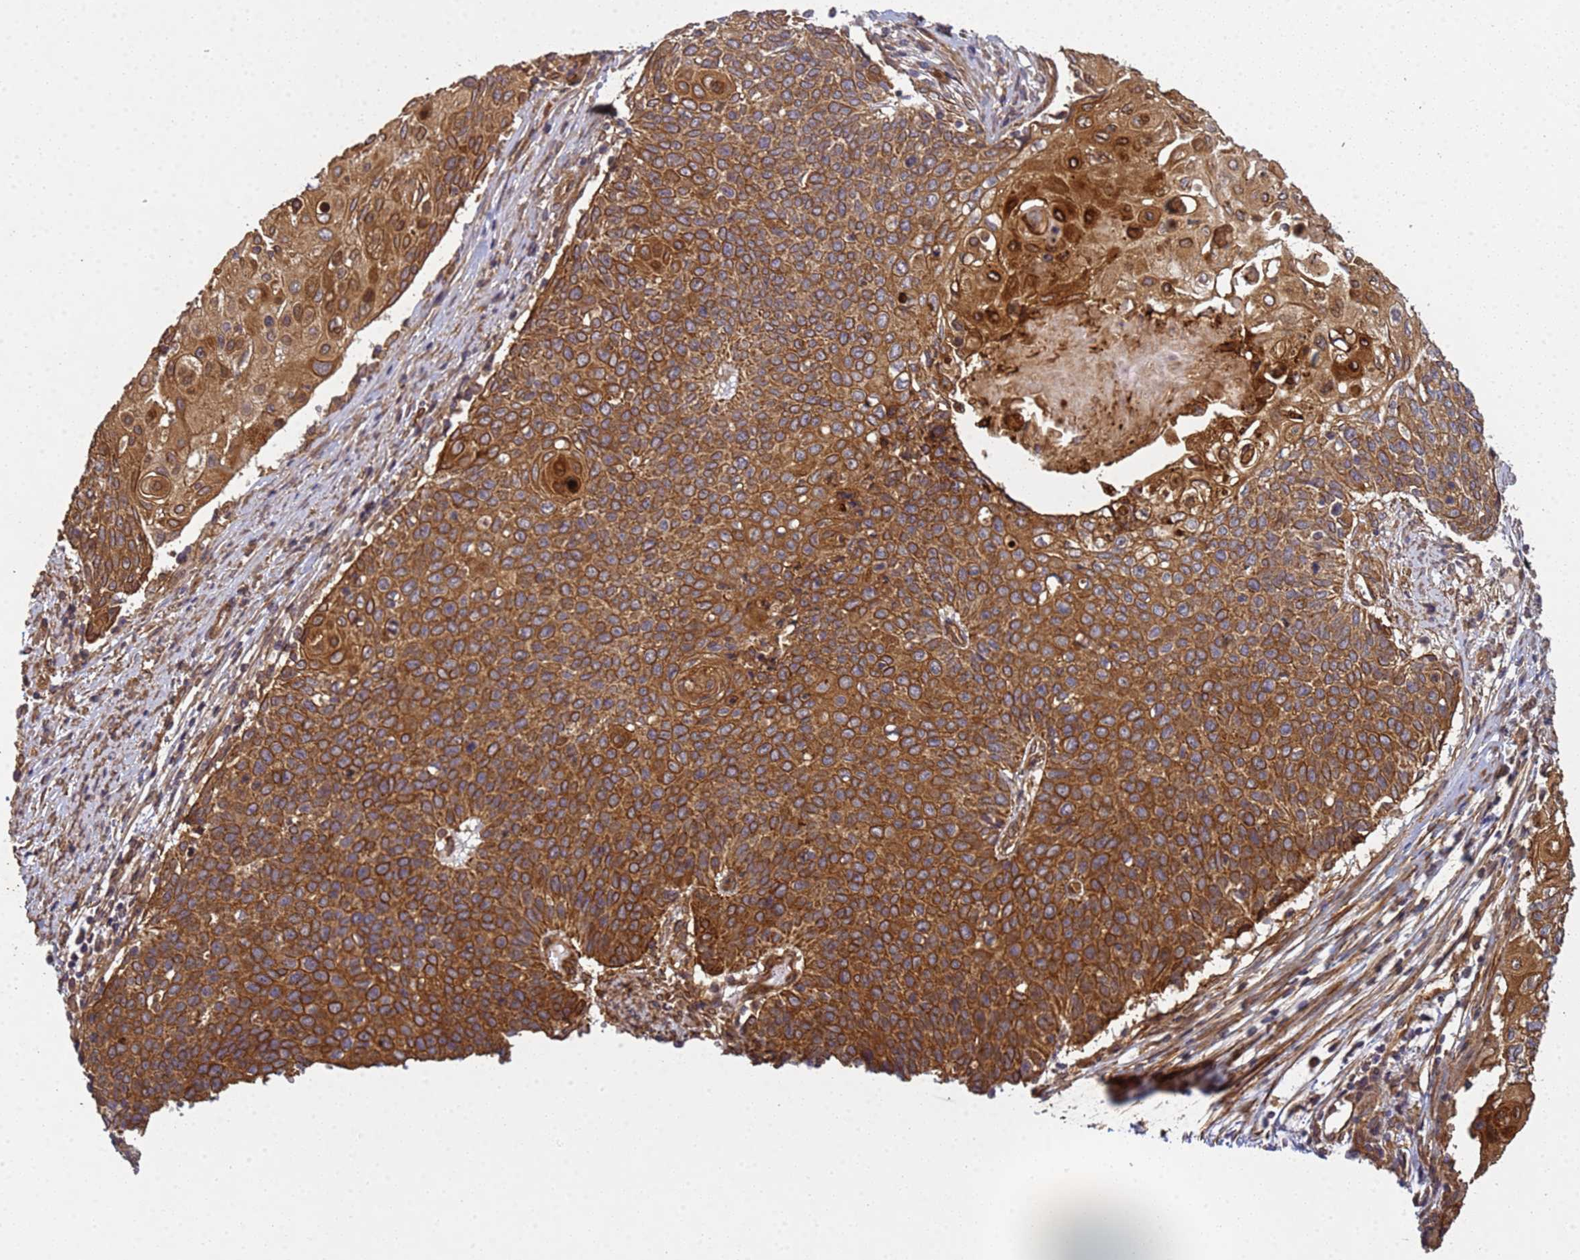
{"staining": {"intensity": "strong", "quantity": ">75%", "location": "cytoplasmic/membranous"}, "tissue": "cervical cancer", "cell_type": "Tumor cells", "image_type": "cancer", "snomed": [{"axis": "morphology", "description": "Squamous cell carcinoma, NOS"}, {"axis": "topography", "description": "Cervix"}], "caption": "Protein expression analysis of squamous cell carcinoma (cervical) reveals strong cytoplasmic/membranous staining in approximately >75% of tumor cells.", "gene": "C8orf34", "patient": {"sex": "female", "age": 39}}